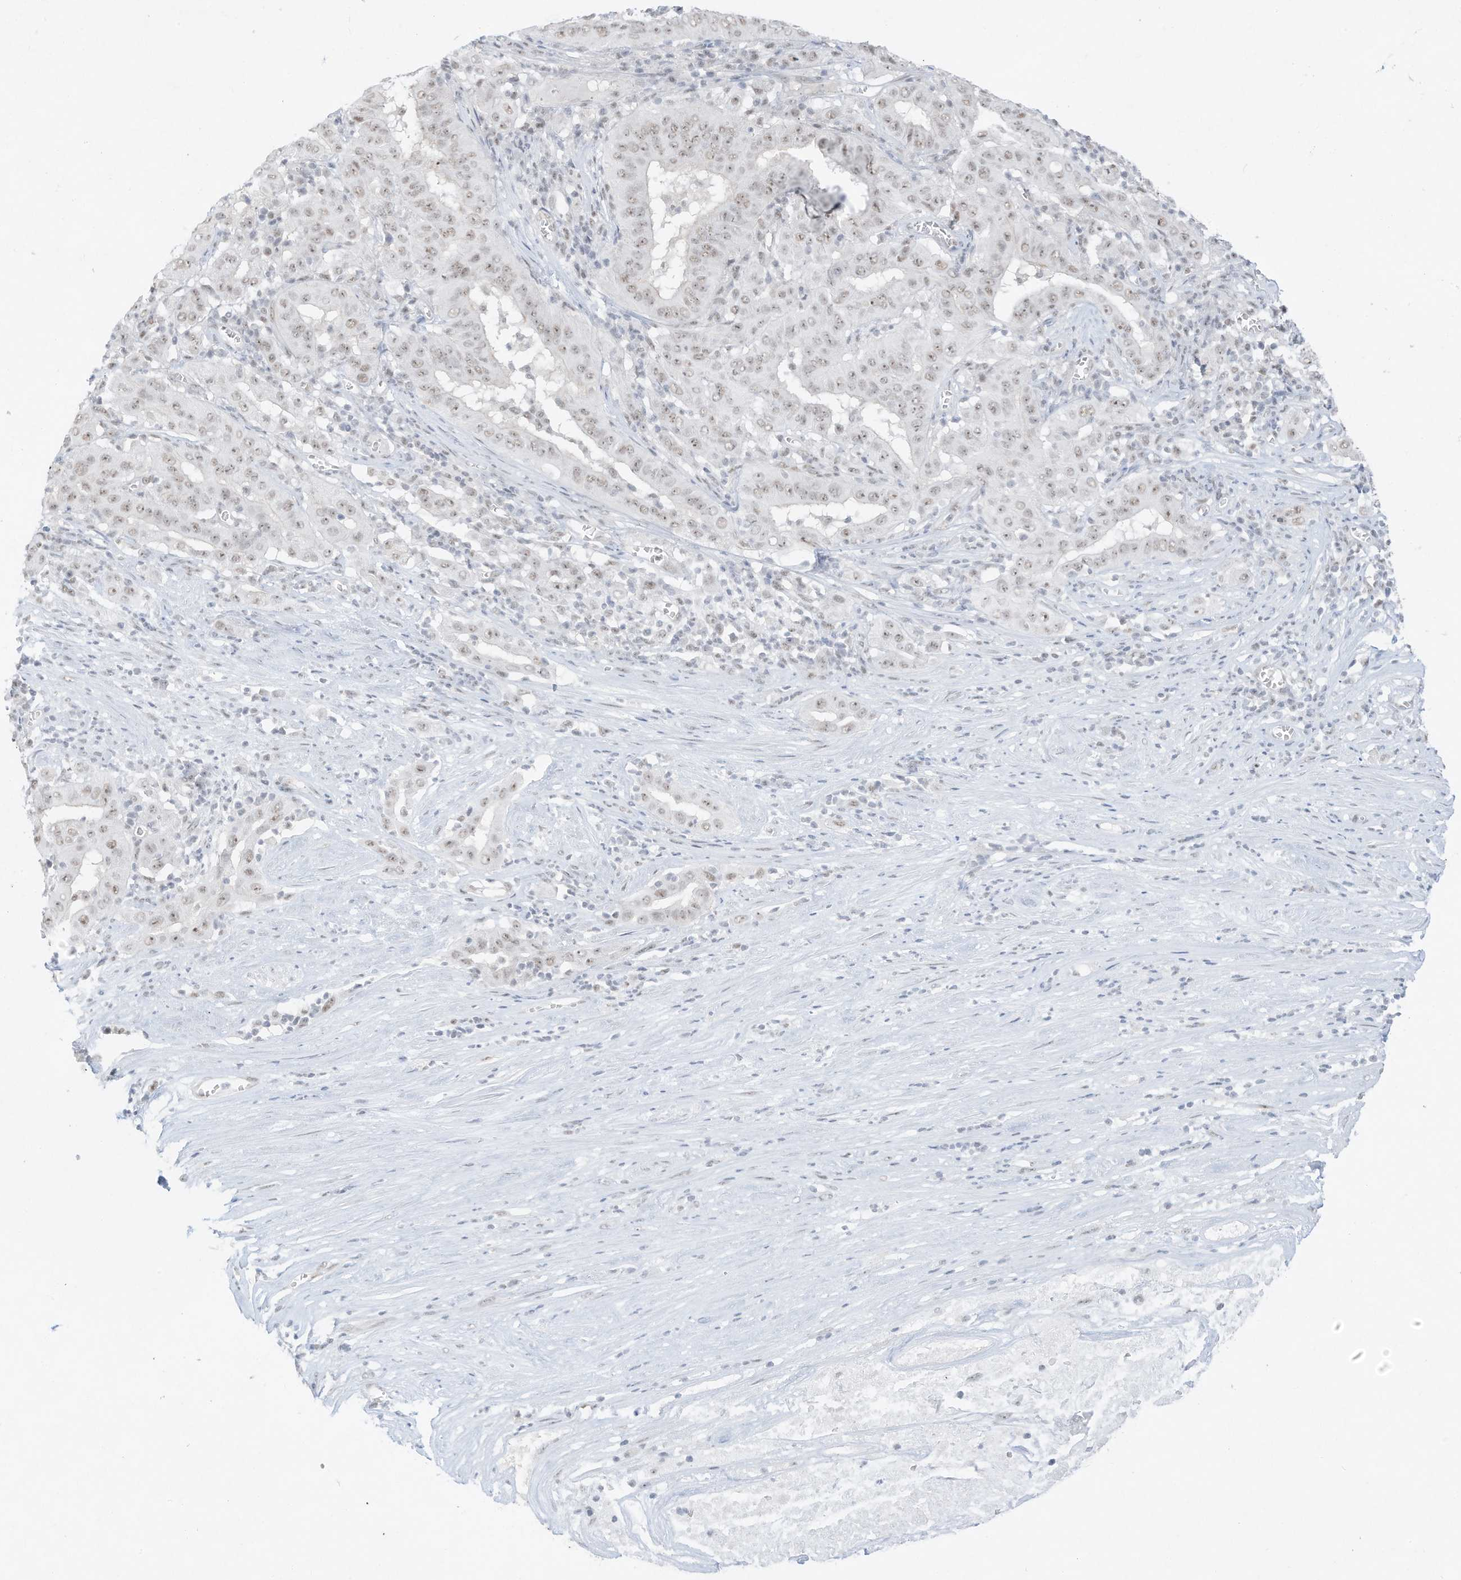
{"staining": {"intensity": "weak", "quantity": ">75%", "location": "nuclear"}, "tissue": "pancreatic cancer", "cell_type": "Tumor cells", "image_type": "cancer", "snomed": [{"axis": "morphology", "description": "Adenocarcinoma, NOS"}, {"axis": "topography", "description": "Pancreas"}], "caption": "Tumor cells demonstrate weak nuclear positivity in about >75% of cells in pancreatic cancer.", "gene": "PGC", "patient": {"sex": "male", "age": 63}}